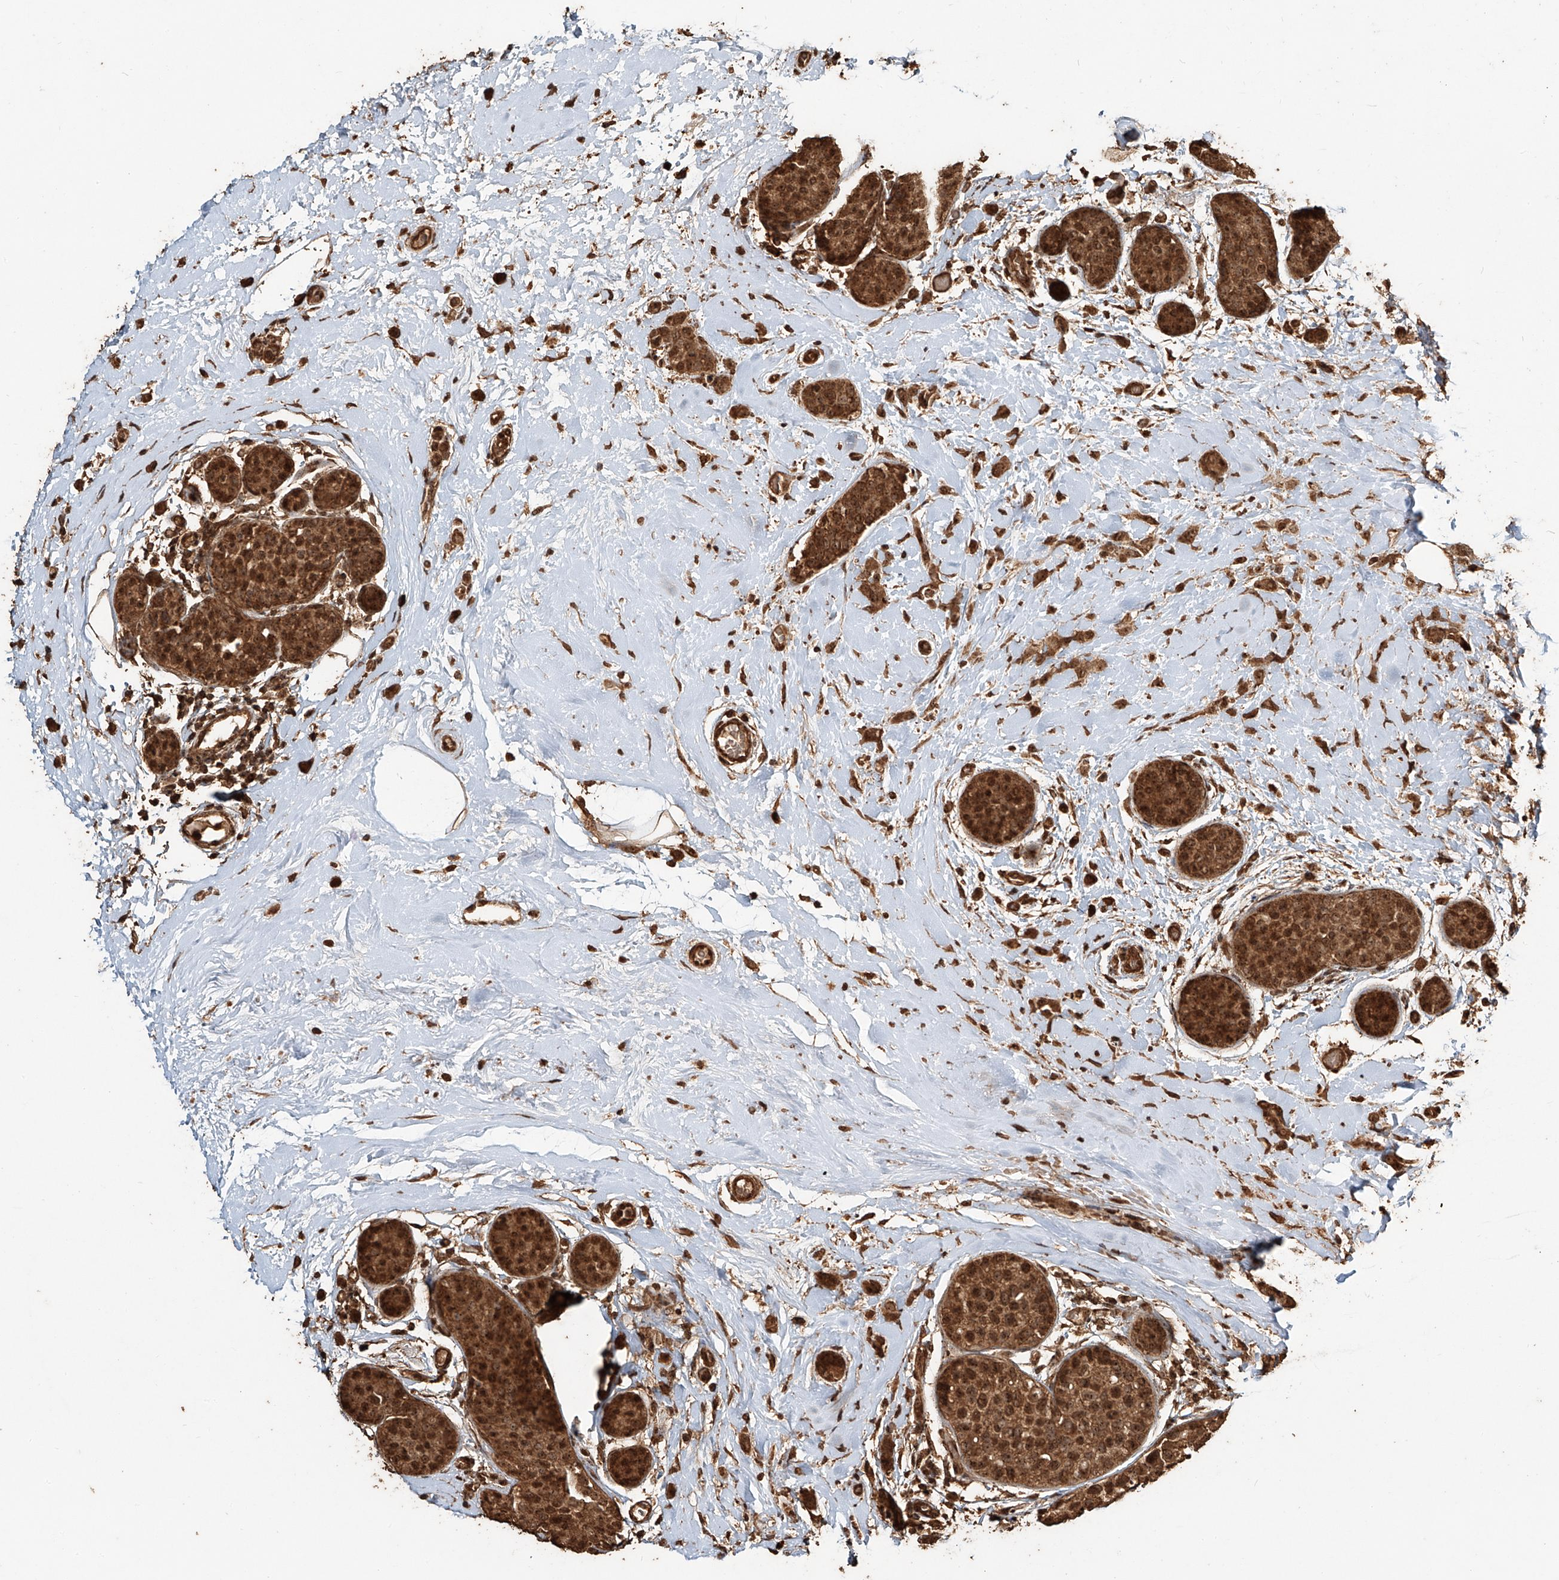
{"staining": {"intensity": "moderate", "quantity": ">75%", "location": "cytoplasmic/membranous,nuclear"}, "tissue": "breast cancer", "cell_type": "Tumor cells", "image_type": "cancer", "snomed": [{"axis": "morphology", "description": "Lobular carcinoma, in situ"}, {"axis": "morphology", "description": "Lobular carcinoma"}, {"axis": "topography", "description": "Breast"}], "caption": "A brown stain highlights moderate cytoplasmic/membranous and nuclear staining of a protein in breast cancer (lobular carcinoma) tumor cells.", "gene": "ZNF660", "patient": {"sex": "female", "age": 41}}